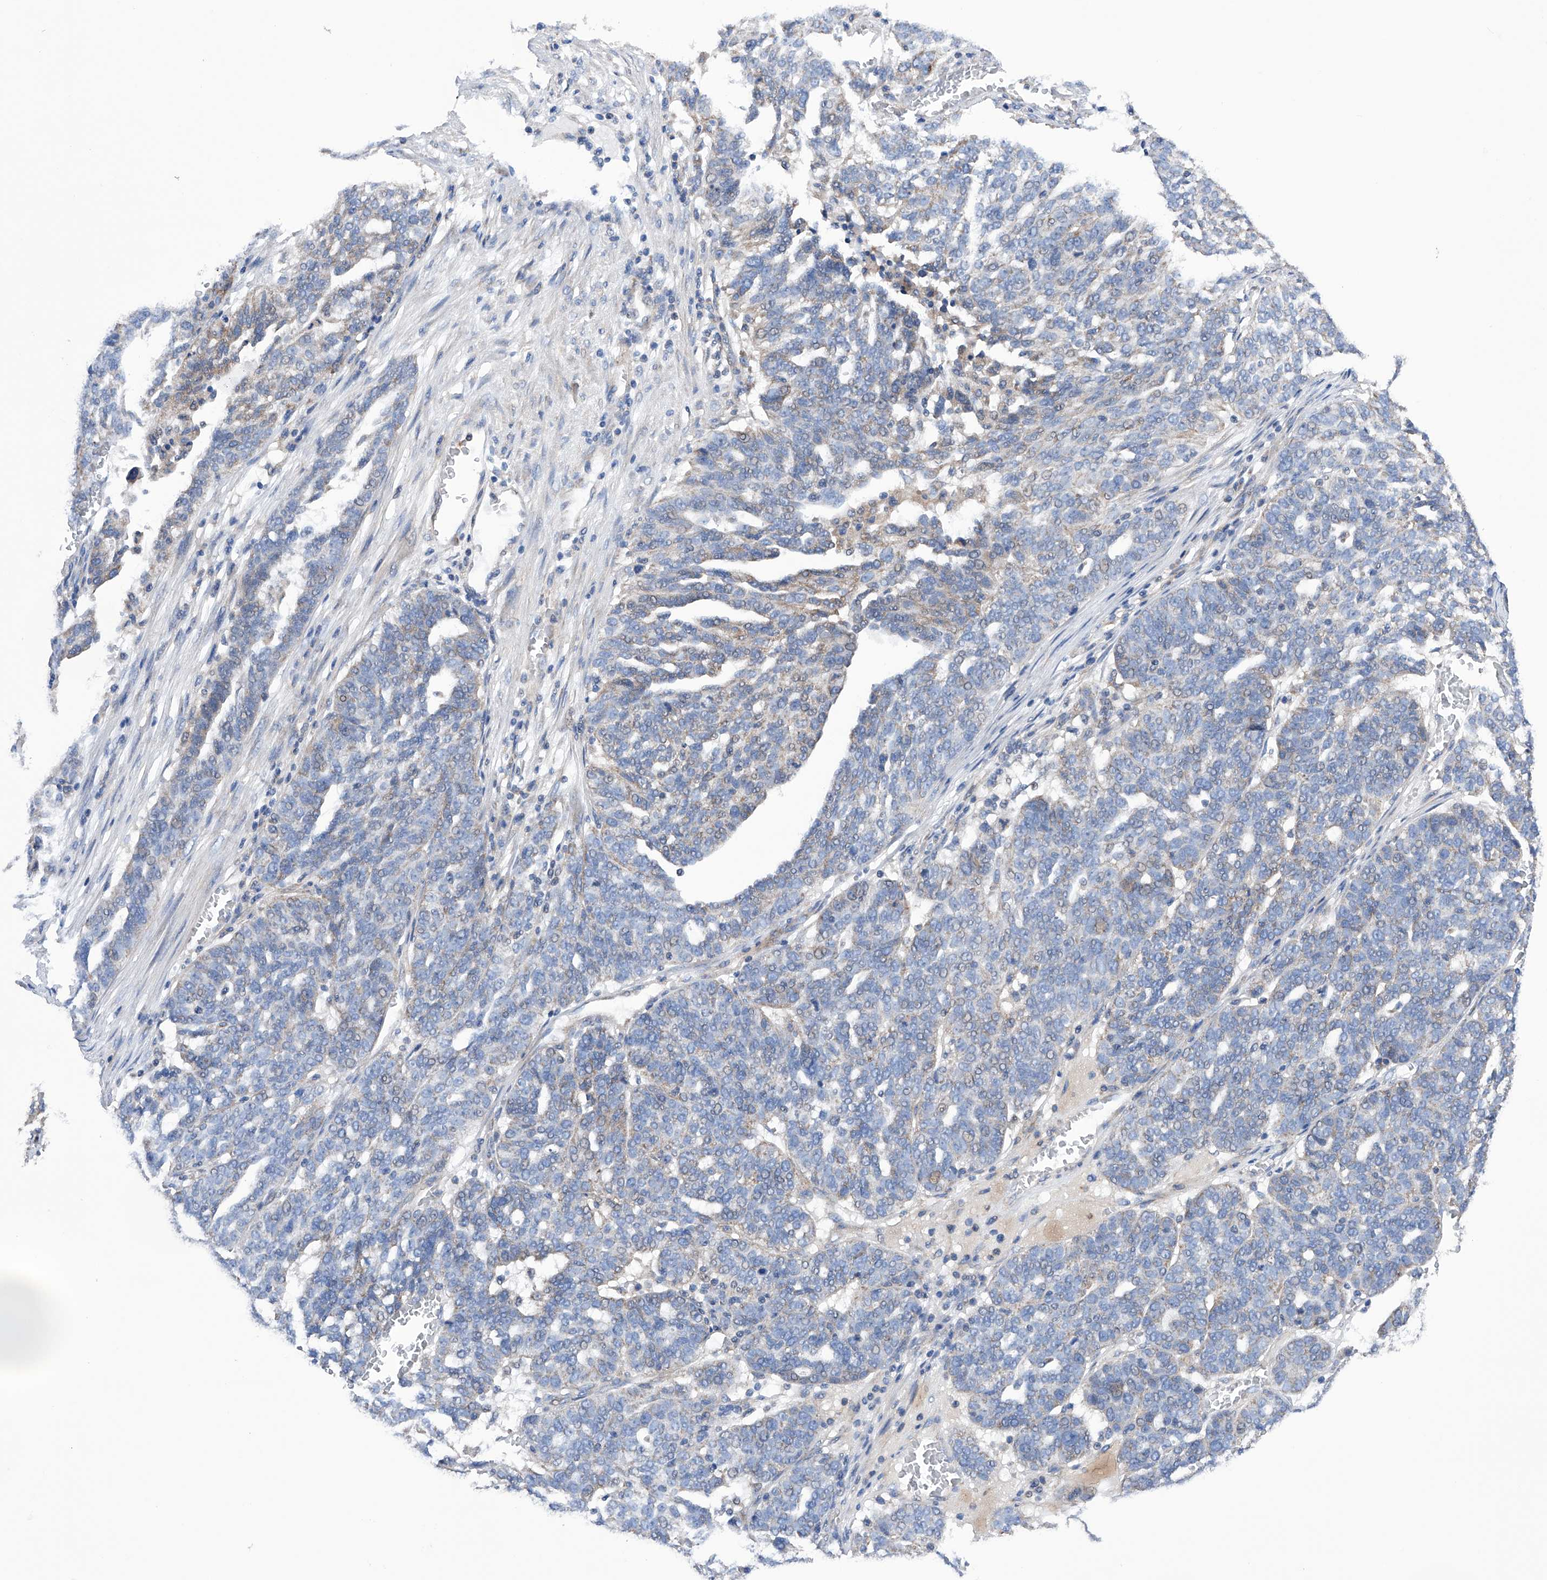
{"staining": {"intensity": "weak", "quantity": "25%-75%", "location": "cytoplasmic/membranous"}, "tissue": "ovarian cancer", "cell_type": "Tumor cells", "image_type": "cancer", "snomed": [{"axis": "morphology", "description": "Cystadenocarcinoma, serous, NOS"}, {"axis": "topography", "description": "Ovary"}], "caption": "Human serous cystadenocarcinoma (ovarian) stained with a brown dye reveals weak cytoplasmic/membranous positive staining in about 25%-75% of tumor cells.", "gene": "EFCAB2", "patient": {"sex": "female", "age": 59}}